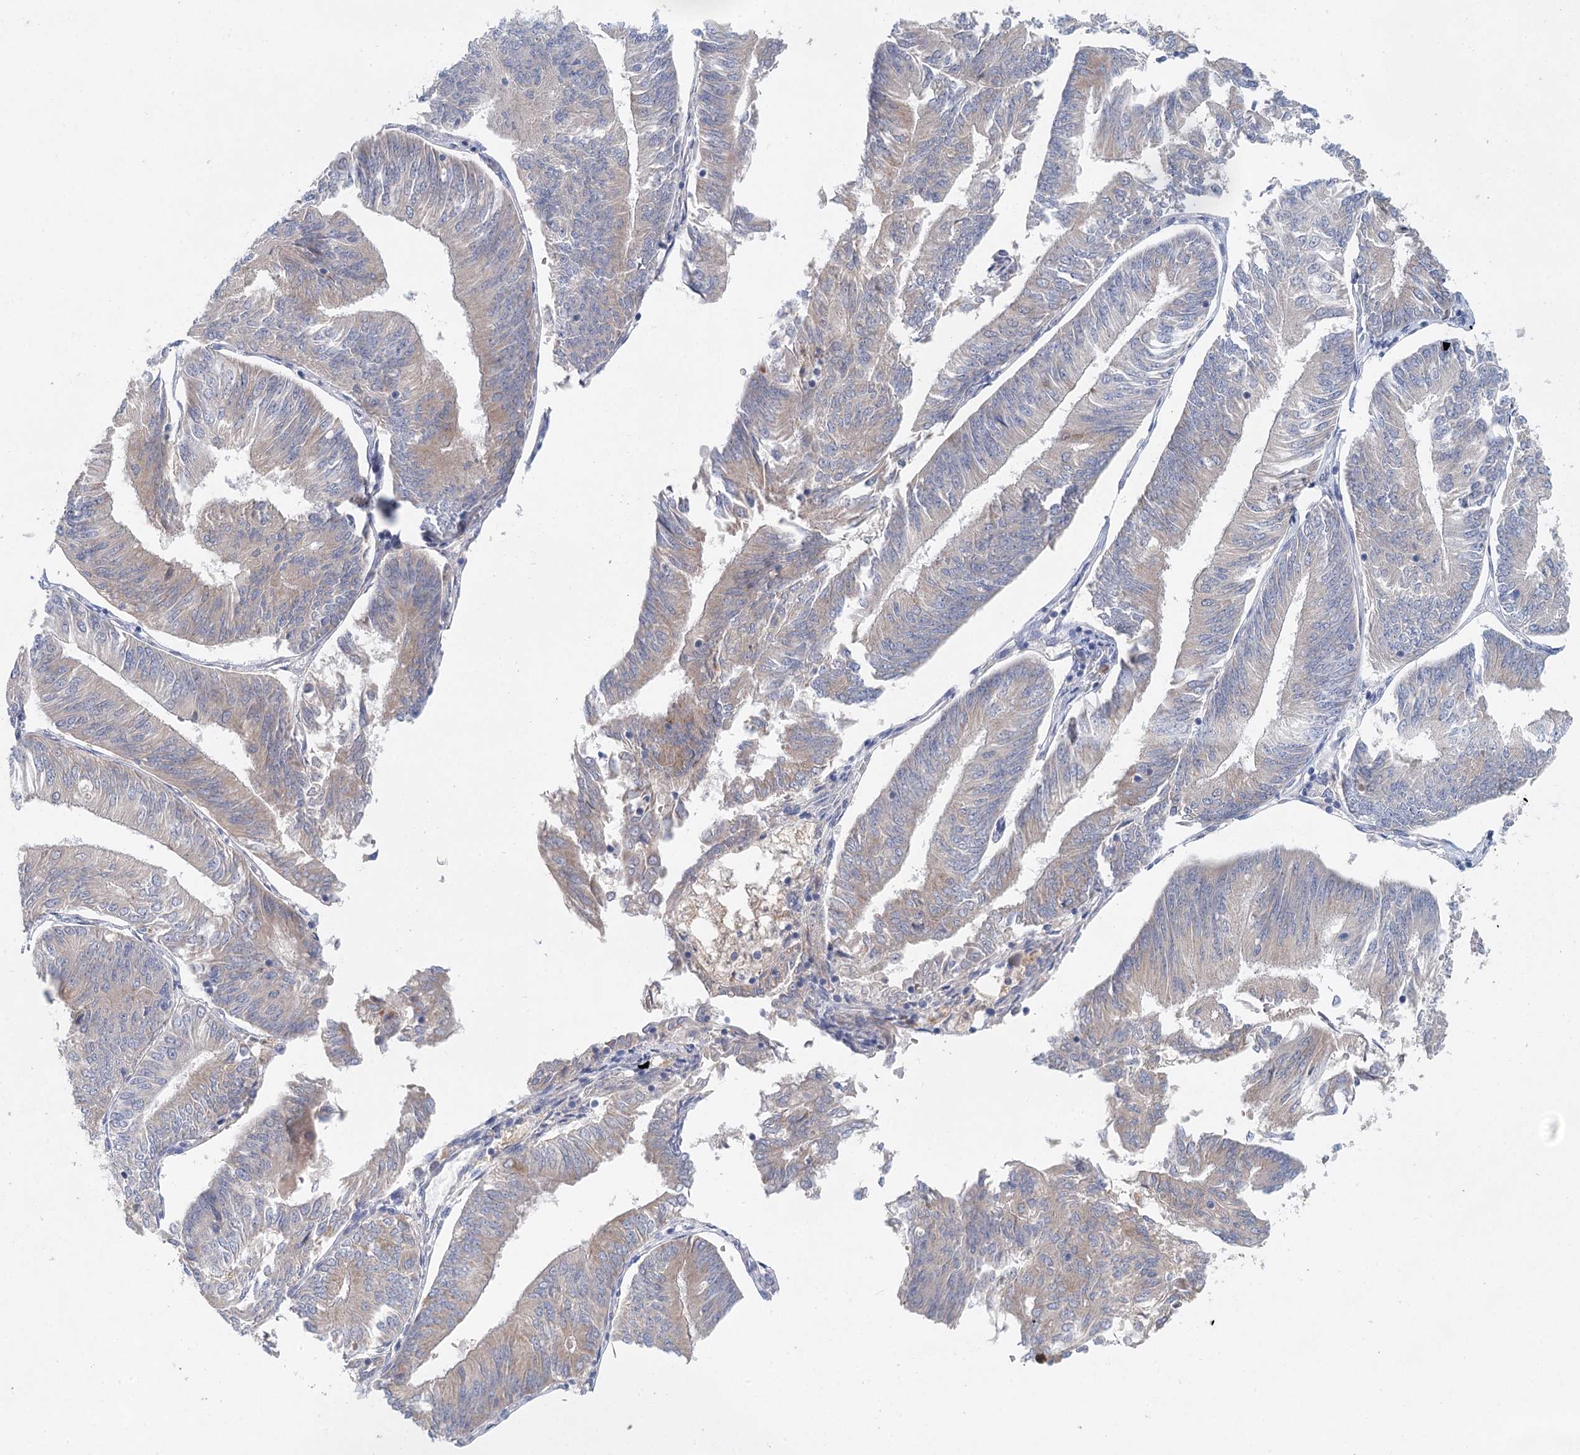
{"staining": {"intensity": "weak", "quantity": "<25%", "location": "cytoplasmic/membranous"}, "tissue": "endometrial cancer", "cell_type": "Tumor cells", "image_type": "cancer", "snomed": [{"axis": "morphology", "description": "Adenocarcinoma, NOS"}, {"axis": "topography", "description": "Endometrium"}], "caption": "Endometrial cancer (adenocarcinoma) was stained to show a protein in brown. There is no significant positivity in tumor cells.", "gene": "BLTP1", "patient": {"sex": "female", "age": 58}}